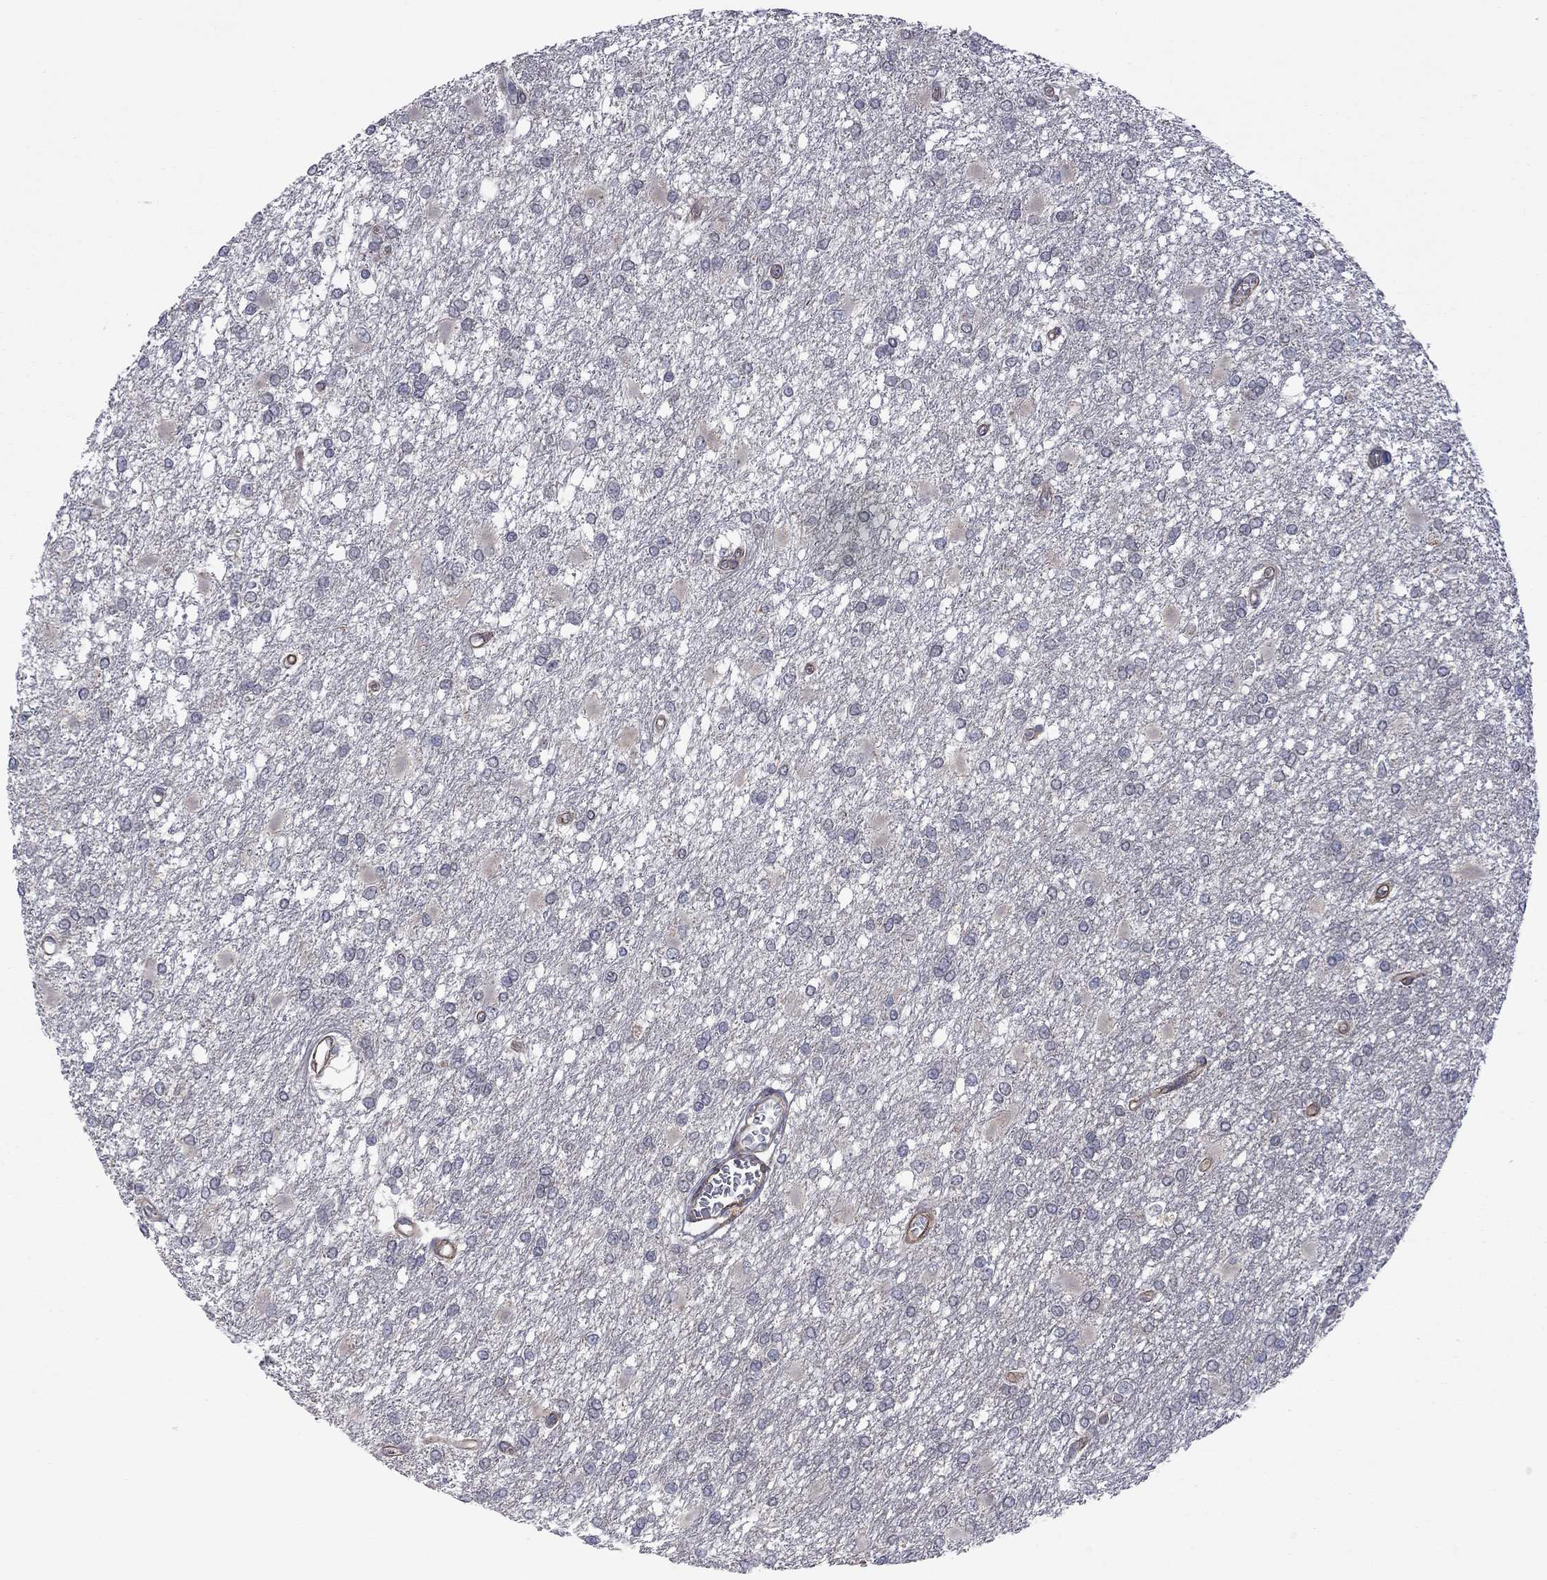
{"staining": {"intensity": "negative", "quantity": "none", "location": "none"}, "tissue": "glioma", "cell_type": "Tumor cells", "image_type": "cancer", "snomed": [{"axis": "morphology", "description": "Glioma, malignant, High grade"}, {"axis": "topography", "description": "Cerebral cortex"}], "caption": "Immunohistochemical staining of human glioma shows no significant positivity in tumor cells.", "gene": "EXOC3L2", "patient": {"sex": "male", "age": 79}}